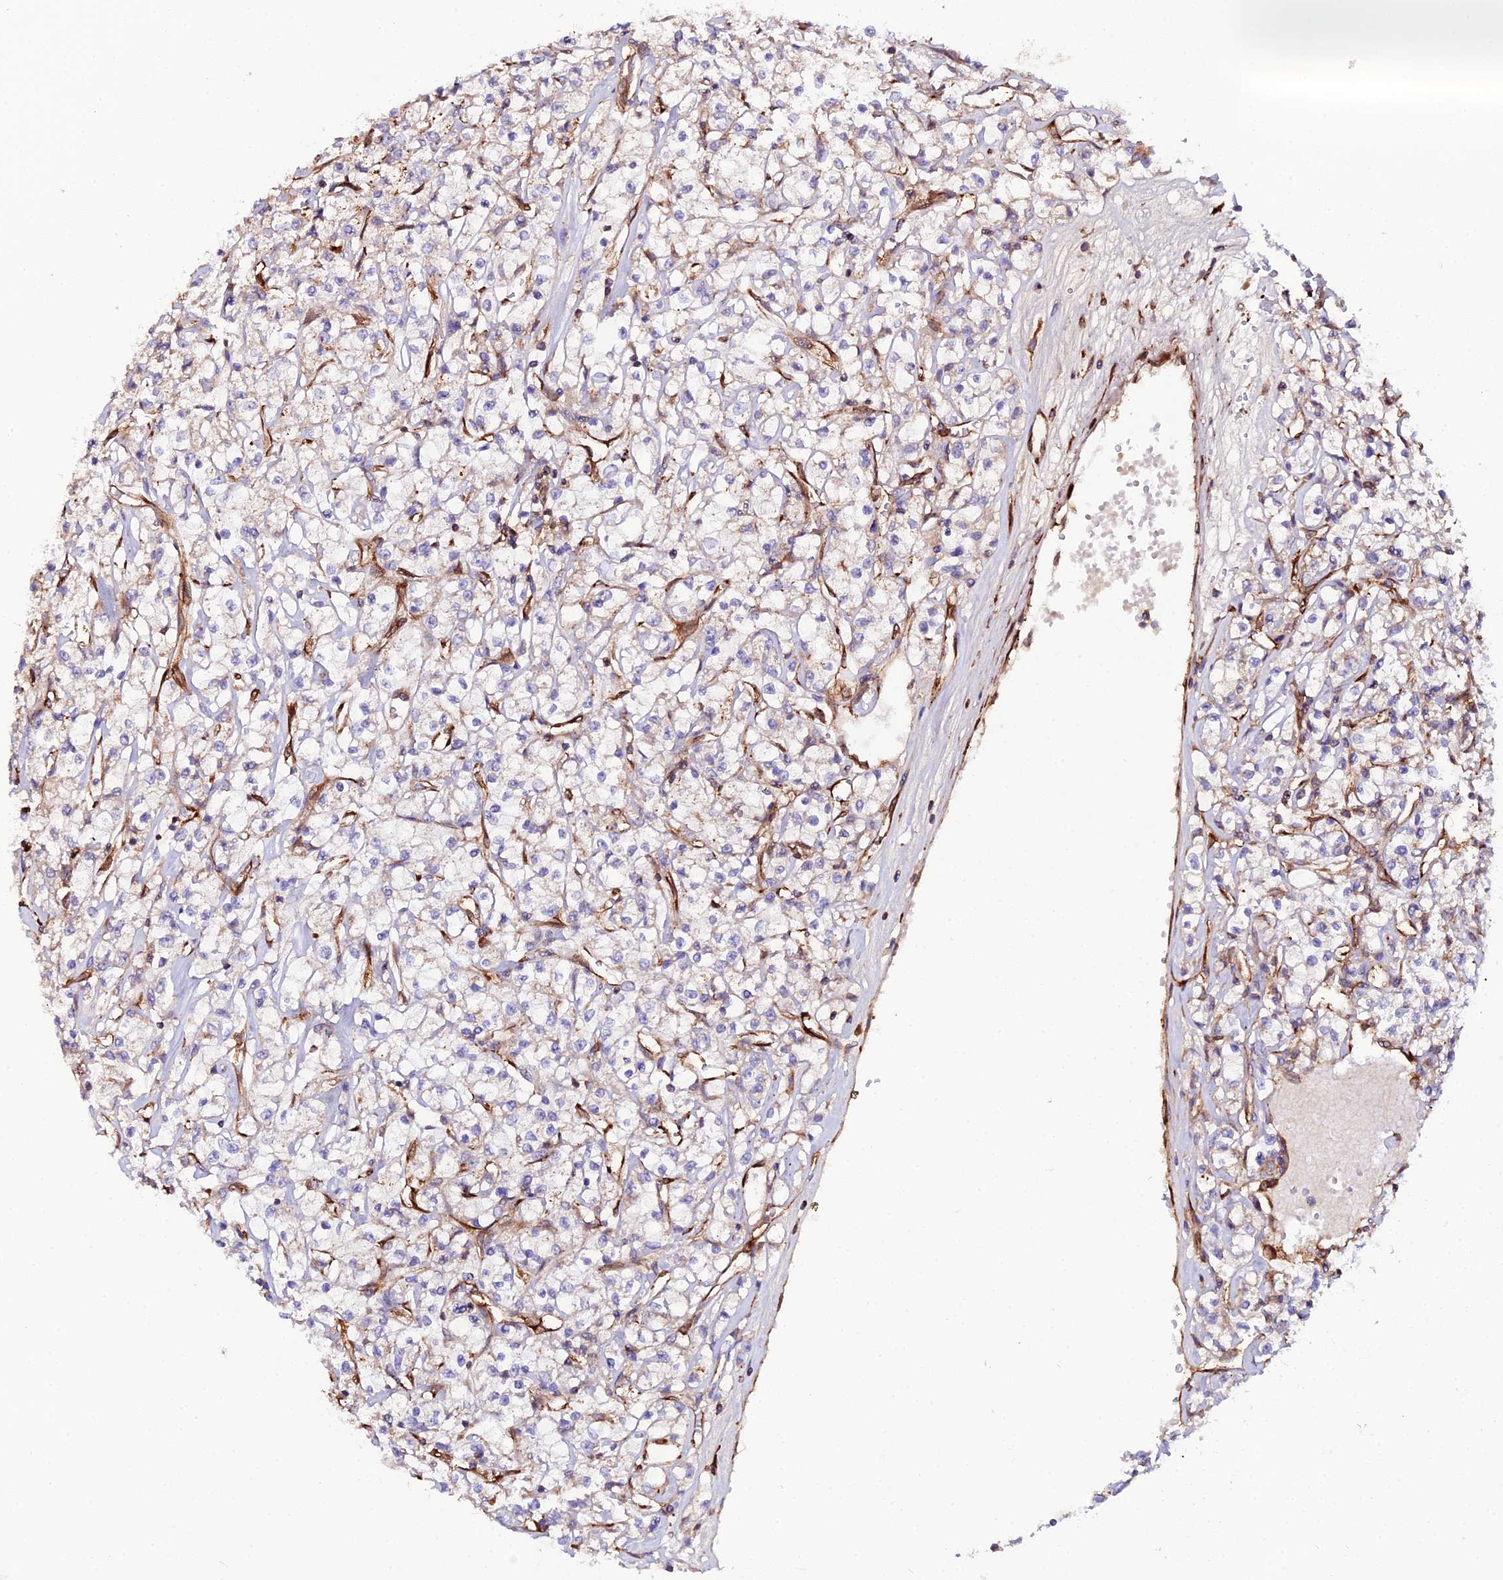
{"staining": {"intensity": "moderate", "quantity": "<25%", "location": "cytoplasmic/membranous"}, "tissue": "renal cancer", "cell_type": "Tumor cells", "image_type": "cancer", "snomed": [{"axis": "morphology", "description": "Adenocarcinoma, NOS"}, {"axis": "topography", "description": "Kidney"}], "caption": "Human renal adenocarcinoma stained with a protein marker shows moderate staining in tumor cells.", "gene": "TRPV2", "patient": {"sex": "female", "age": 59}}